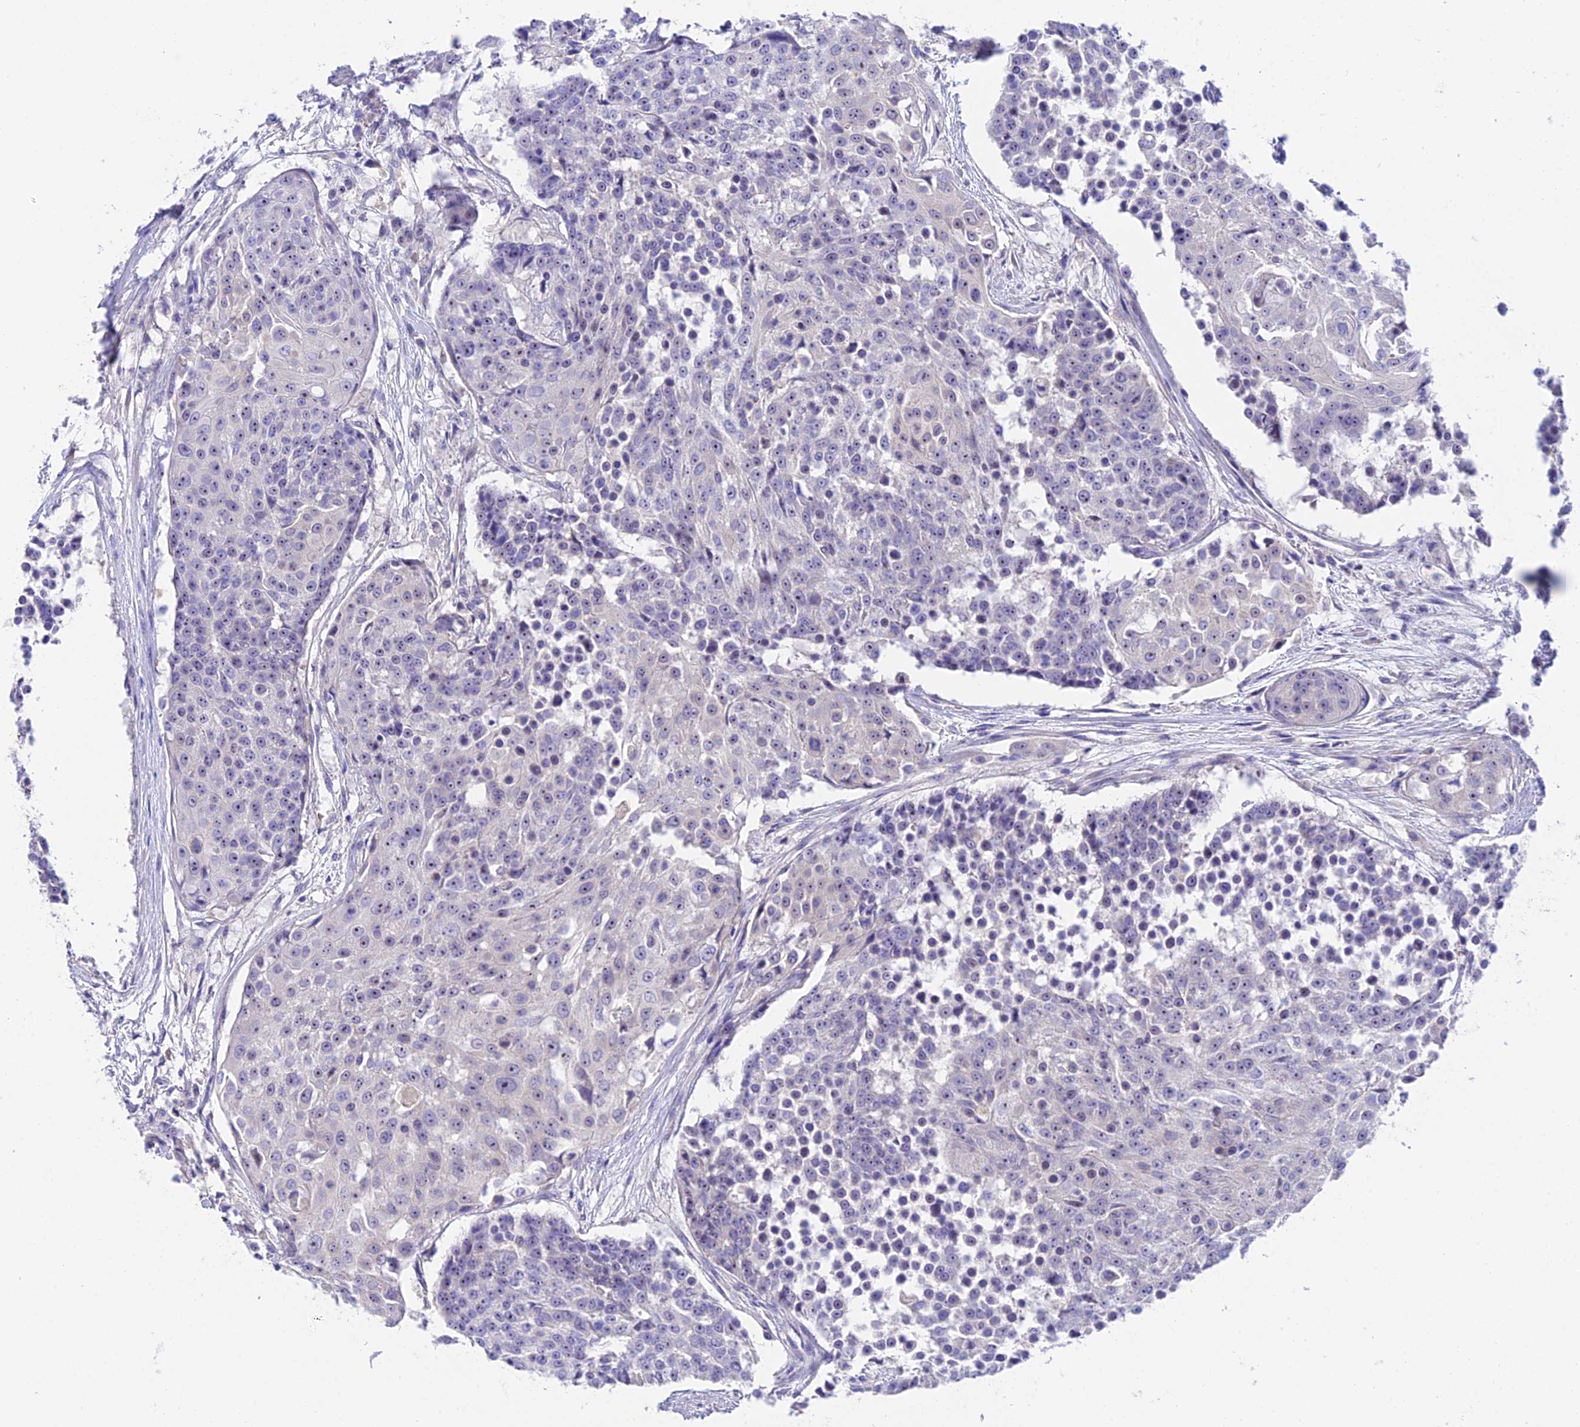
{"staining": {"intensity": "weak", "quantity": "<25%", "location": "nuclear"}, "tissue": "urothelial cancer", "cell_type": "Tumor cells", "image_type": "cancer", "snomed": [{"axis": "morphology", "description": "Urothelial carcinoma, High grade"}, {"axis": "topography", "description": "Urinary bladder"}], "caption": "This is an immunohistochemistry micrograph of high-grade urothelial carcinoma. There is no staining in tumor cells.", "gene": "DUSP29", "patient": {"sex": "female", "age": 63}}